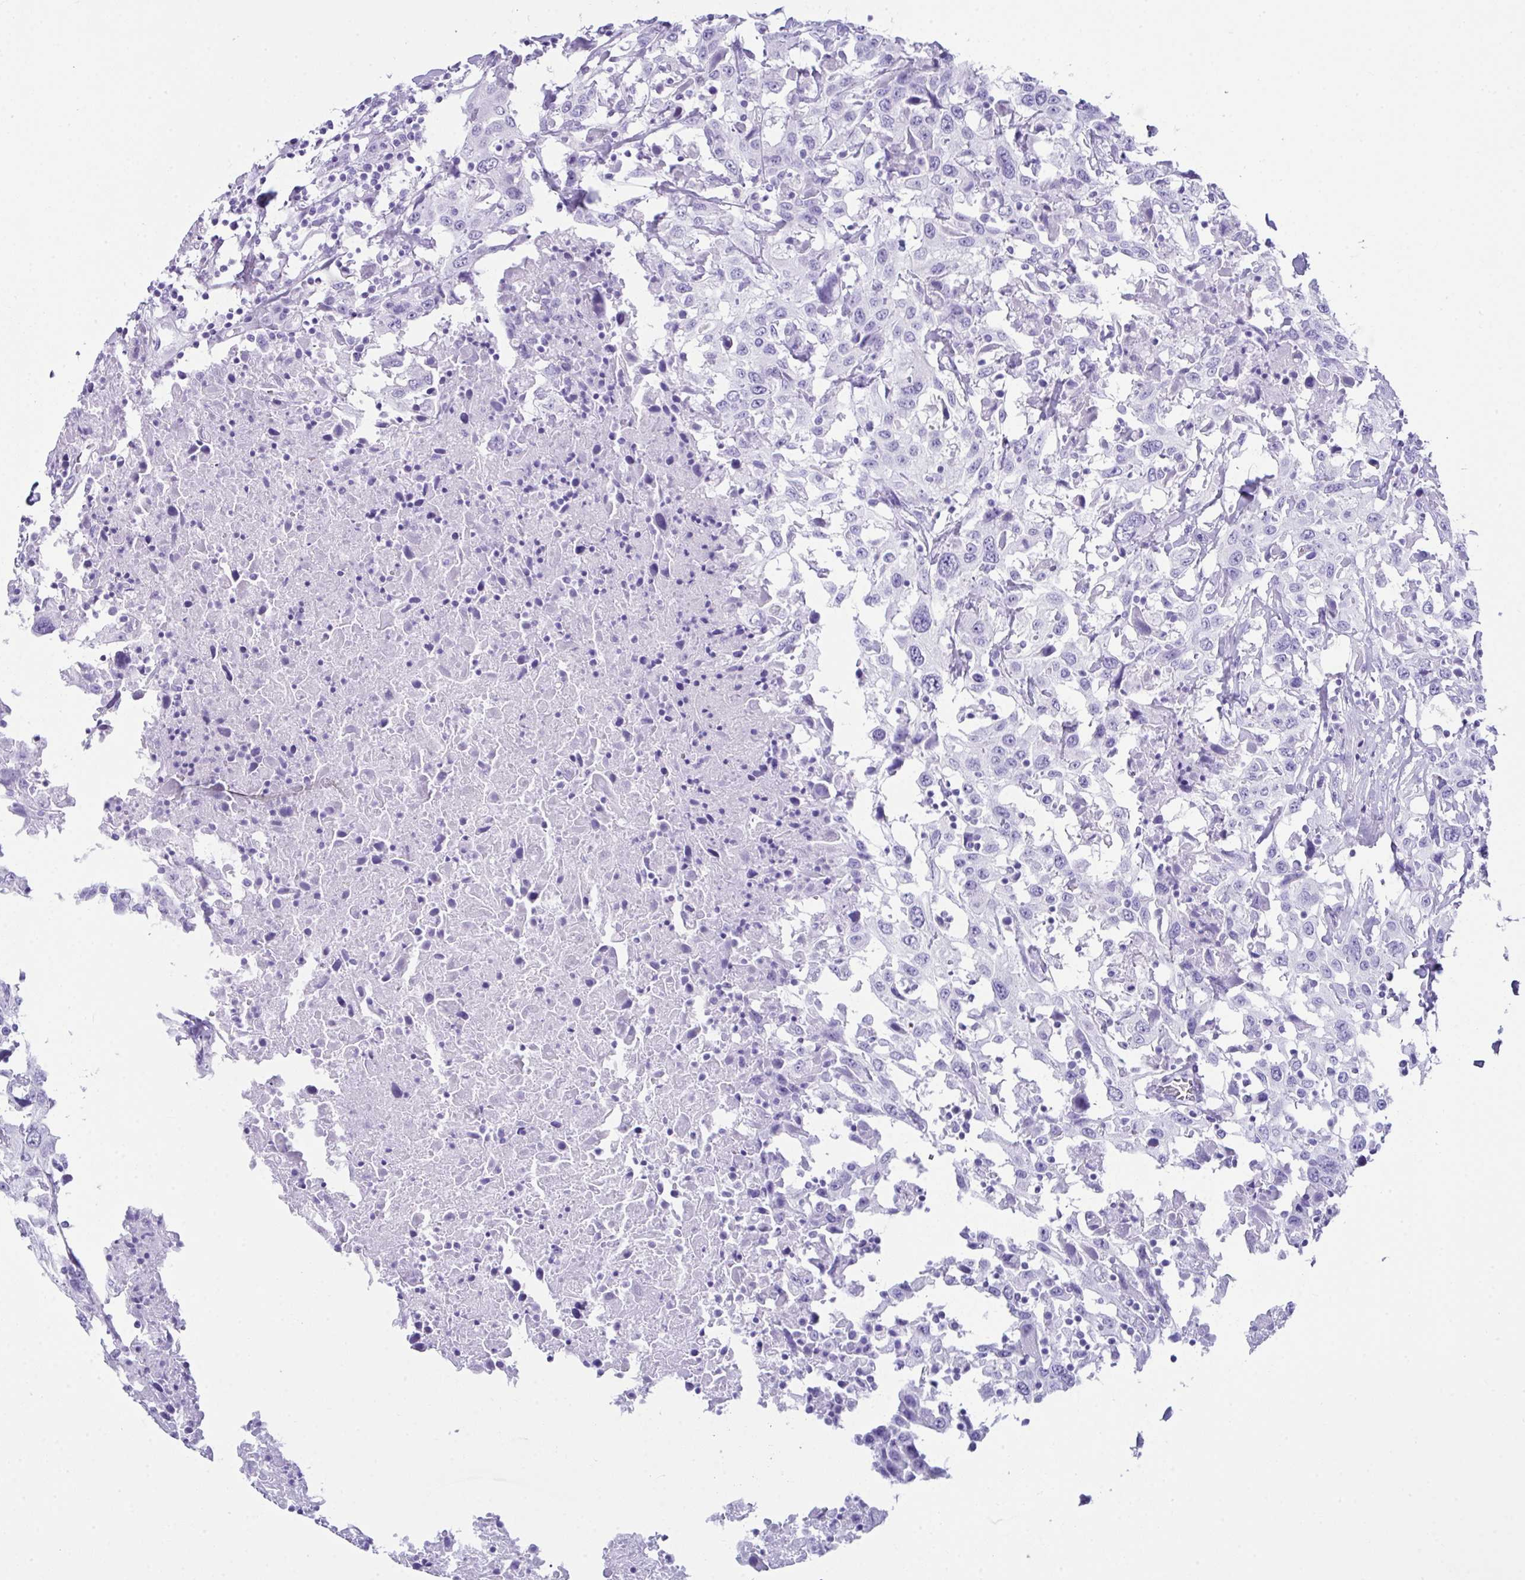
{"staining": {"intensity": "negative", "quantity": "none", "location": "none"}, "tissue": "urothelial cancer", "cell_type": "Tumor cells", "image_type": "cancer", "snomed": [{"axis": "morphology", "description": "Urothelial carcinoma, High grade"}, {"axis": "topography", "description": "Urinary bladder"}], "caption": "Tumor cells are negative for protein expression in human urothelial carcinoma (high-grade). The staining is performed using DAB (3,3'-diaminobenzidine) brown chromogen with nuclei counter-stained in using hematoxylin.", "gene": "LGALS4", "patient": {"sex": "male", "age": 61}}